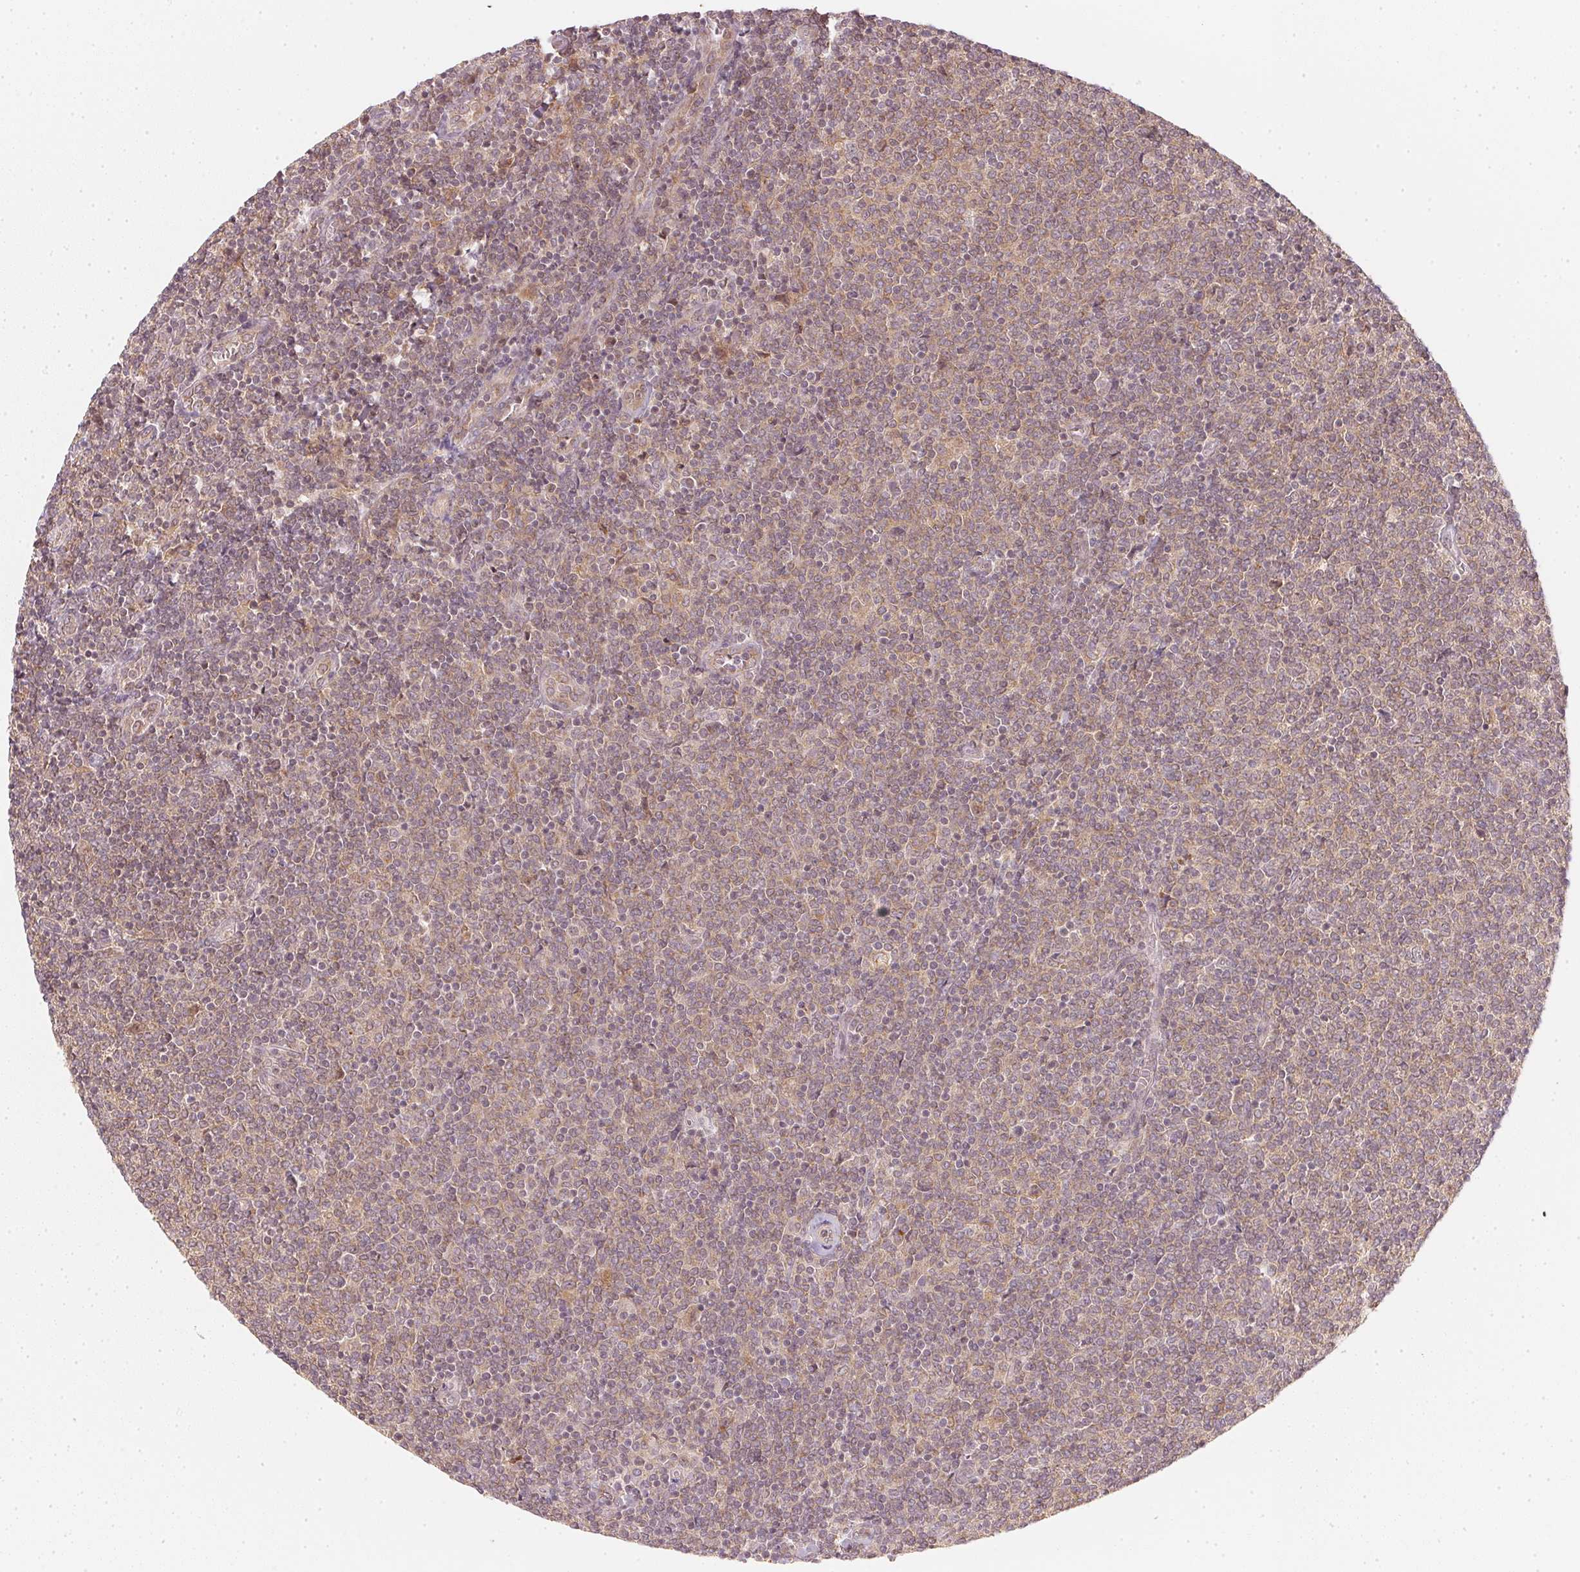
{"staining": {"intensity": "weak", "quantity": ">75%", "location": "cytoplasmic/membranous"}, "tissue": "lymphoma", "cell_type": "Tumor cells", "image_type": "cancer", "snomed": [{"axis": "morphology", "description": "Malignant lymphoma, non-Hodgkin's type, Low grade"}, {"axis": "topography", "description": "Lymph node"}], "caption": "Weak cytoplasmic/membranous positivity for a protein is identified in approximately >75% of tumor cells of lymphoma using immunohistochemistry.", "gene": "WDR54", "patient": {"sex": "male", "age": 52}}